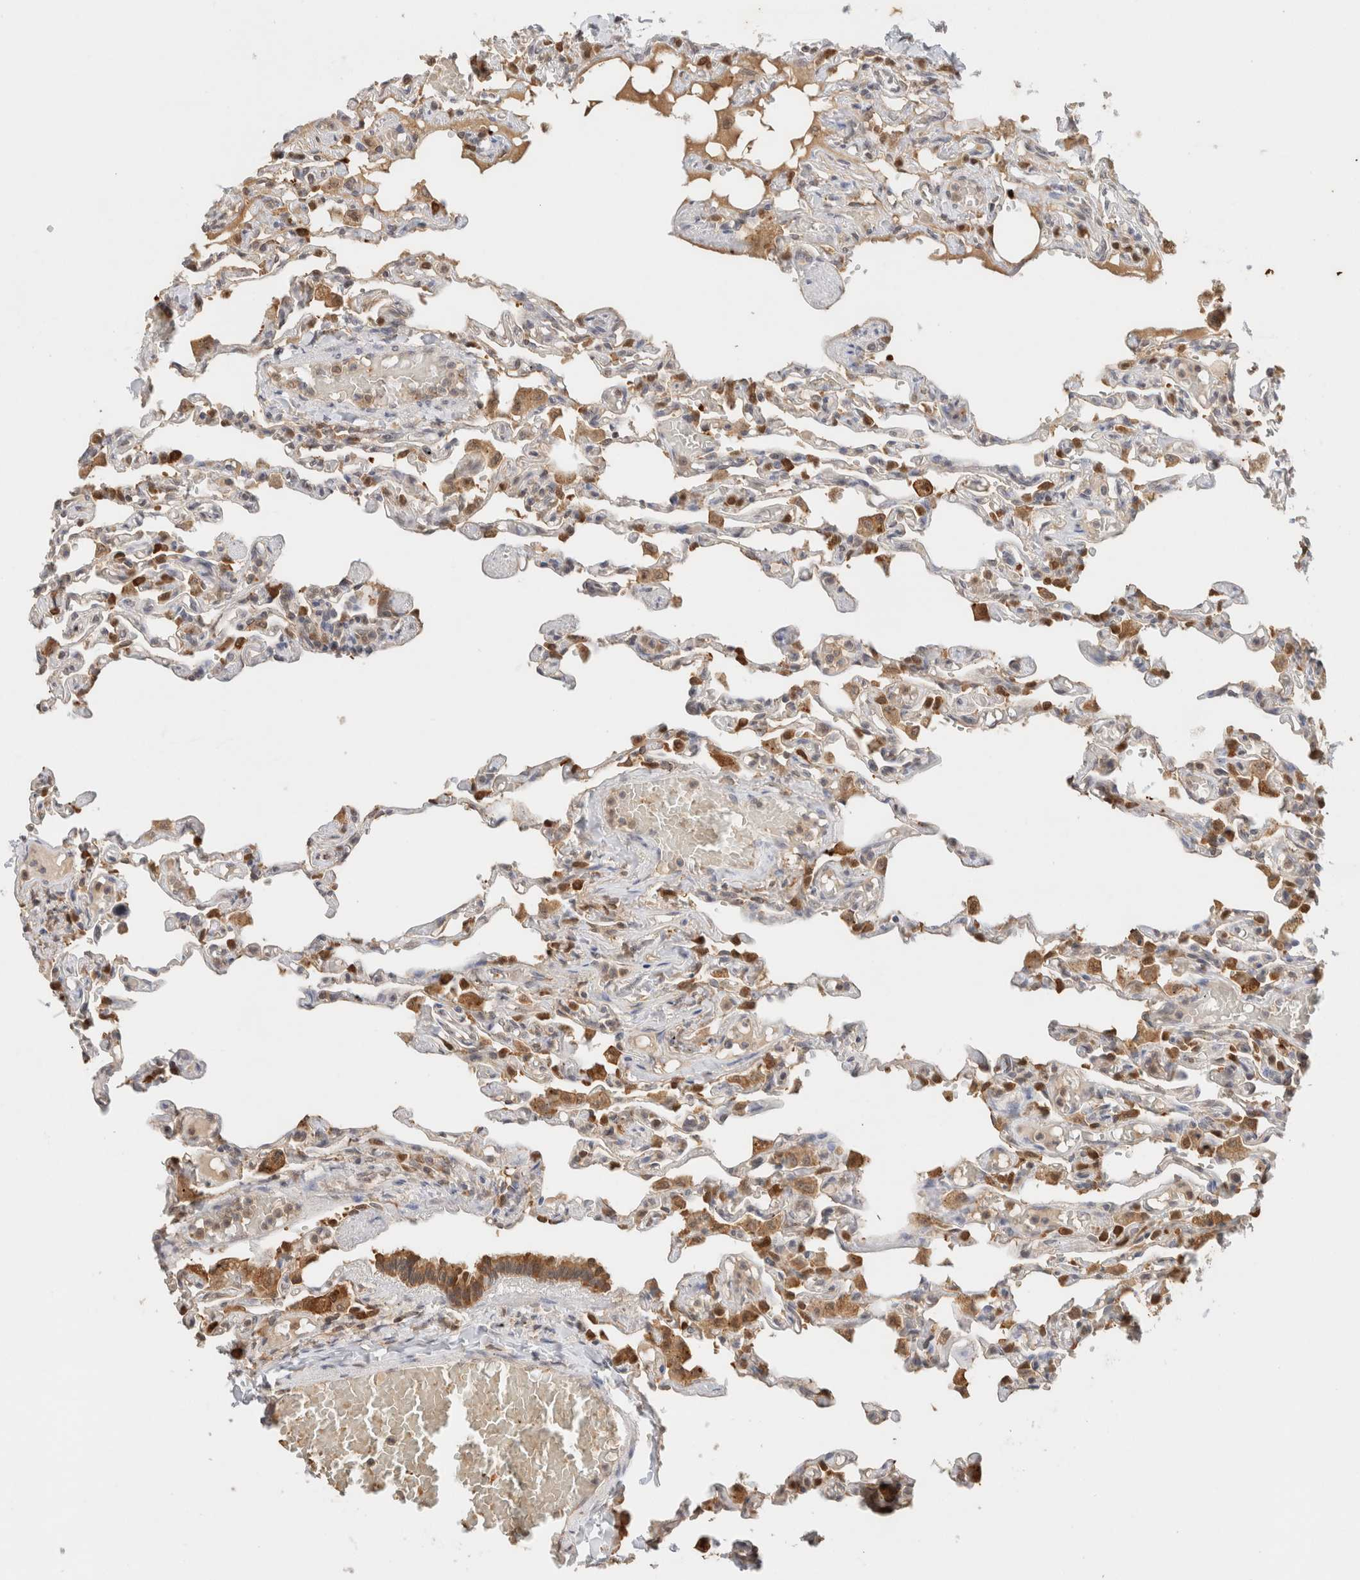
{"staining": {"intensity": "moderate", "quantity": "<25%", "location": "cytoplasmic/membranous"}, "tissue": "lung", "cell_type": "Alveolar cells", "image_type": "normal", "snomed": [{"axis": "morphology", "description": "Normal tissue, NOS"}, {"axis": "topography", "description": "Lung"}], "caption": "Alveolar cells display moderate cytoplasmic/membranous staining in approximately <25% of cells in unremarkable lung.", "gene": "CA13", "patient": {"sex": "male", "age": 21}}